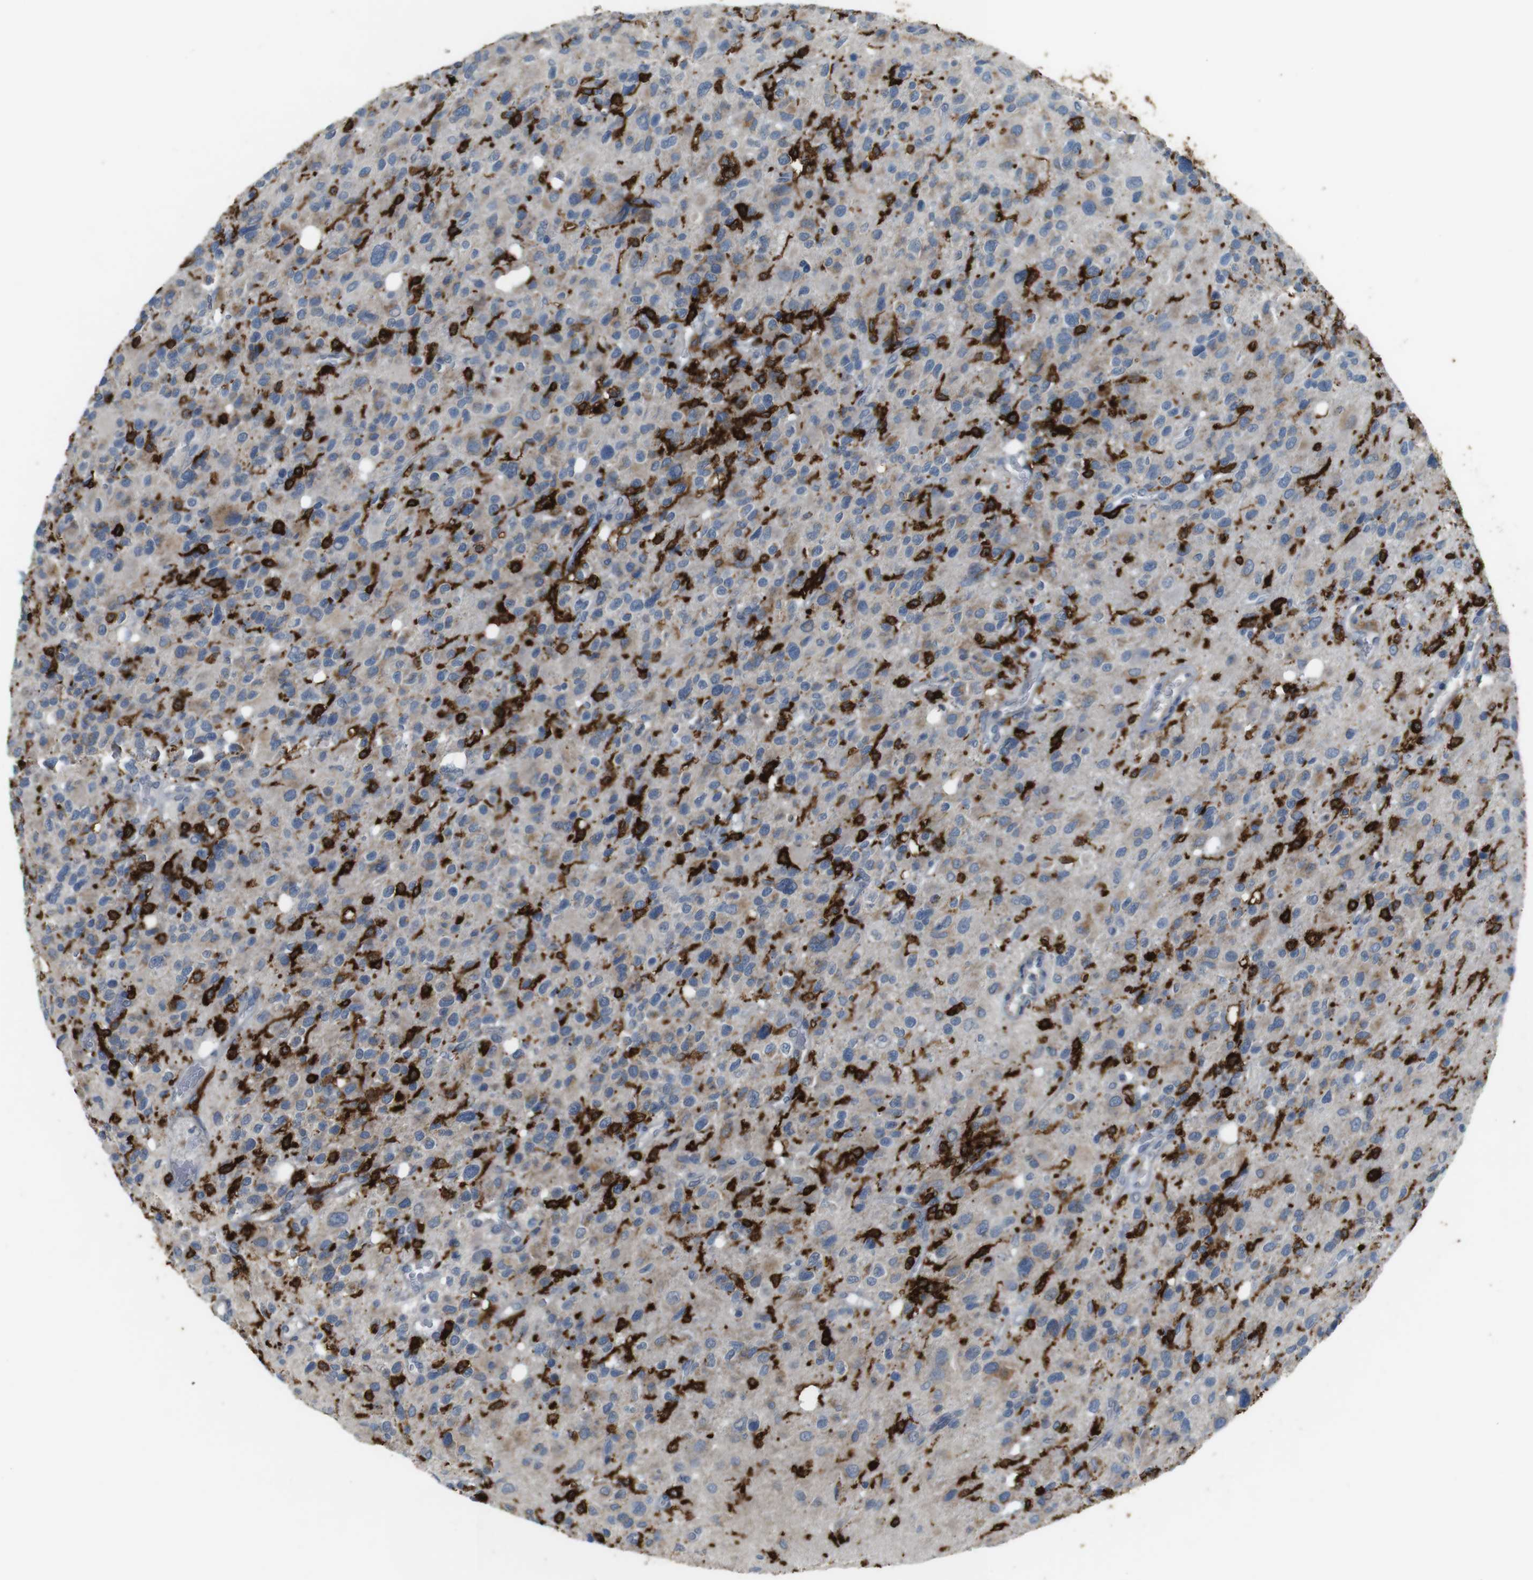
{"staining": {"intensity": "weak", "quantity": ">75%", "location": "cytoplasmic/membranous"}, "tissue": "glioma", "cell_type": "Tumor cells", "image_type": "cancer", "snomed": [{"axis": "morphology", "description": "Glioma, malignant, High grade"}, {"axis": "topography", "description": "Brain"}], "caption": "High-power microscopy captured an IHC micrograph of malignant glioma (high-grade), revealing weak cytoplasmic/membranous positivity in about >75% of tumor cells.", "gene": "HLA-DRA", "patient": {"sex": "male", "age": 48}}